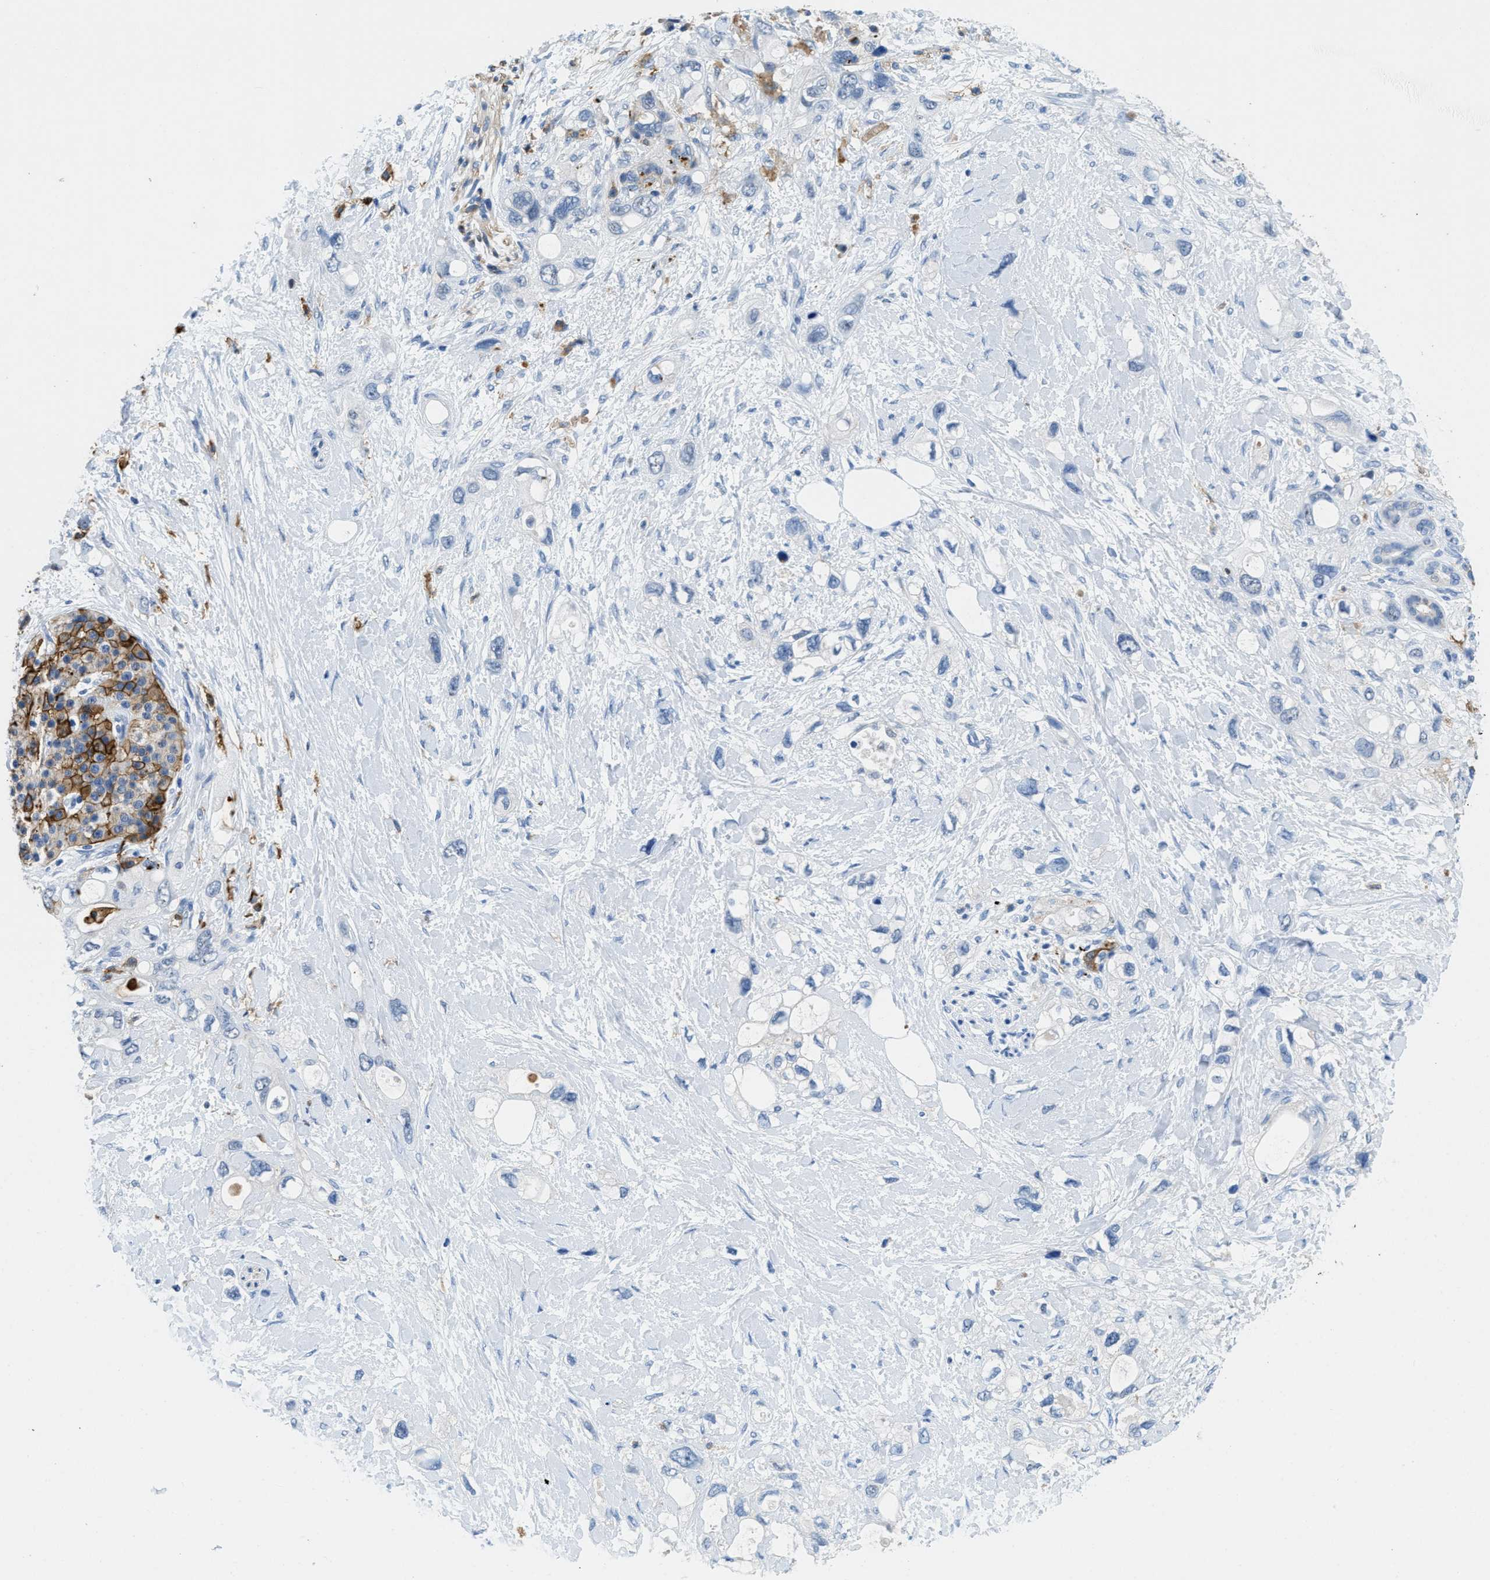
{"staining": {"intensity": "negative", "quantity": "none", "location": "none"}, "tissue": "pancreatic cancer", "cell_type": "Tumor cells", "image_type": "cancer", "snomed": [{"axis": "morphology", "description": "Adenocarcinoma, NOS"}, {"axis": "topography", "description": "Pancreas"}], "caption": "Immunohistochemistry (IHC) histopathology image of neoplastic tissue: human adenocarcinoma (pancreatic) stained with DAB exhibits no significant protein positivity in tumor cells. (DAB immunohistochemistry, high magnification).", "gene": "CD226", "patient": {"sex": "female", "age": 56}}